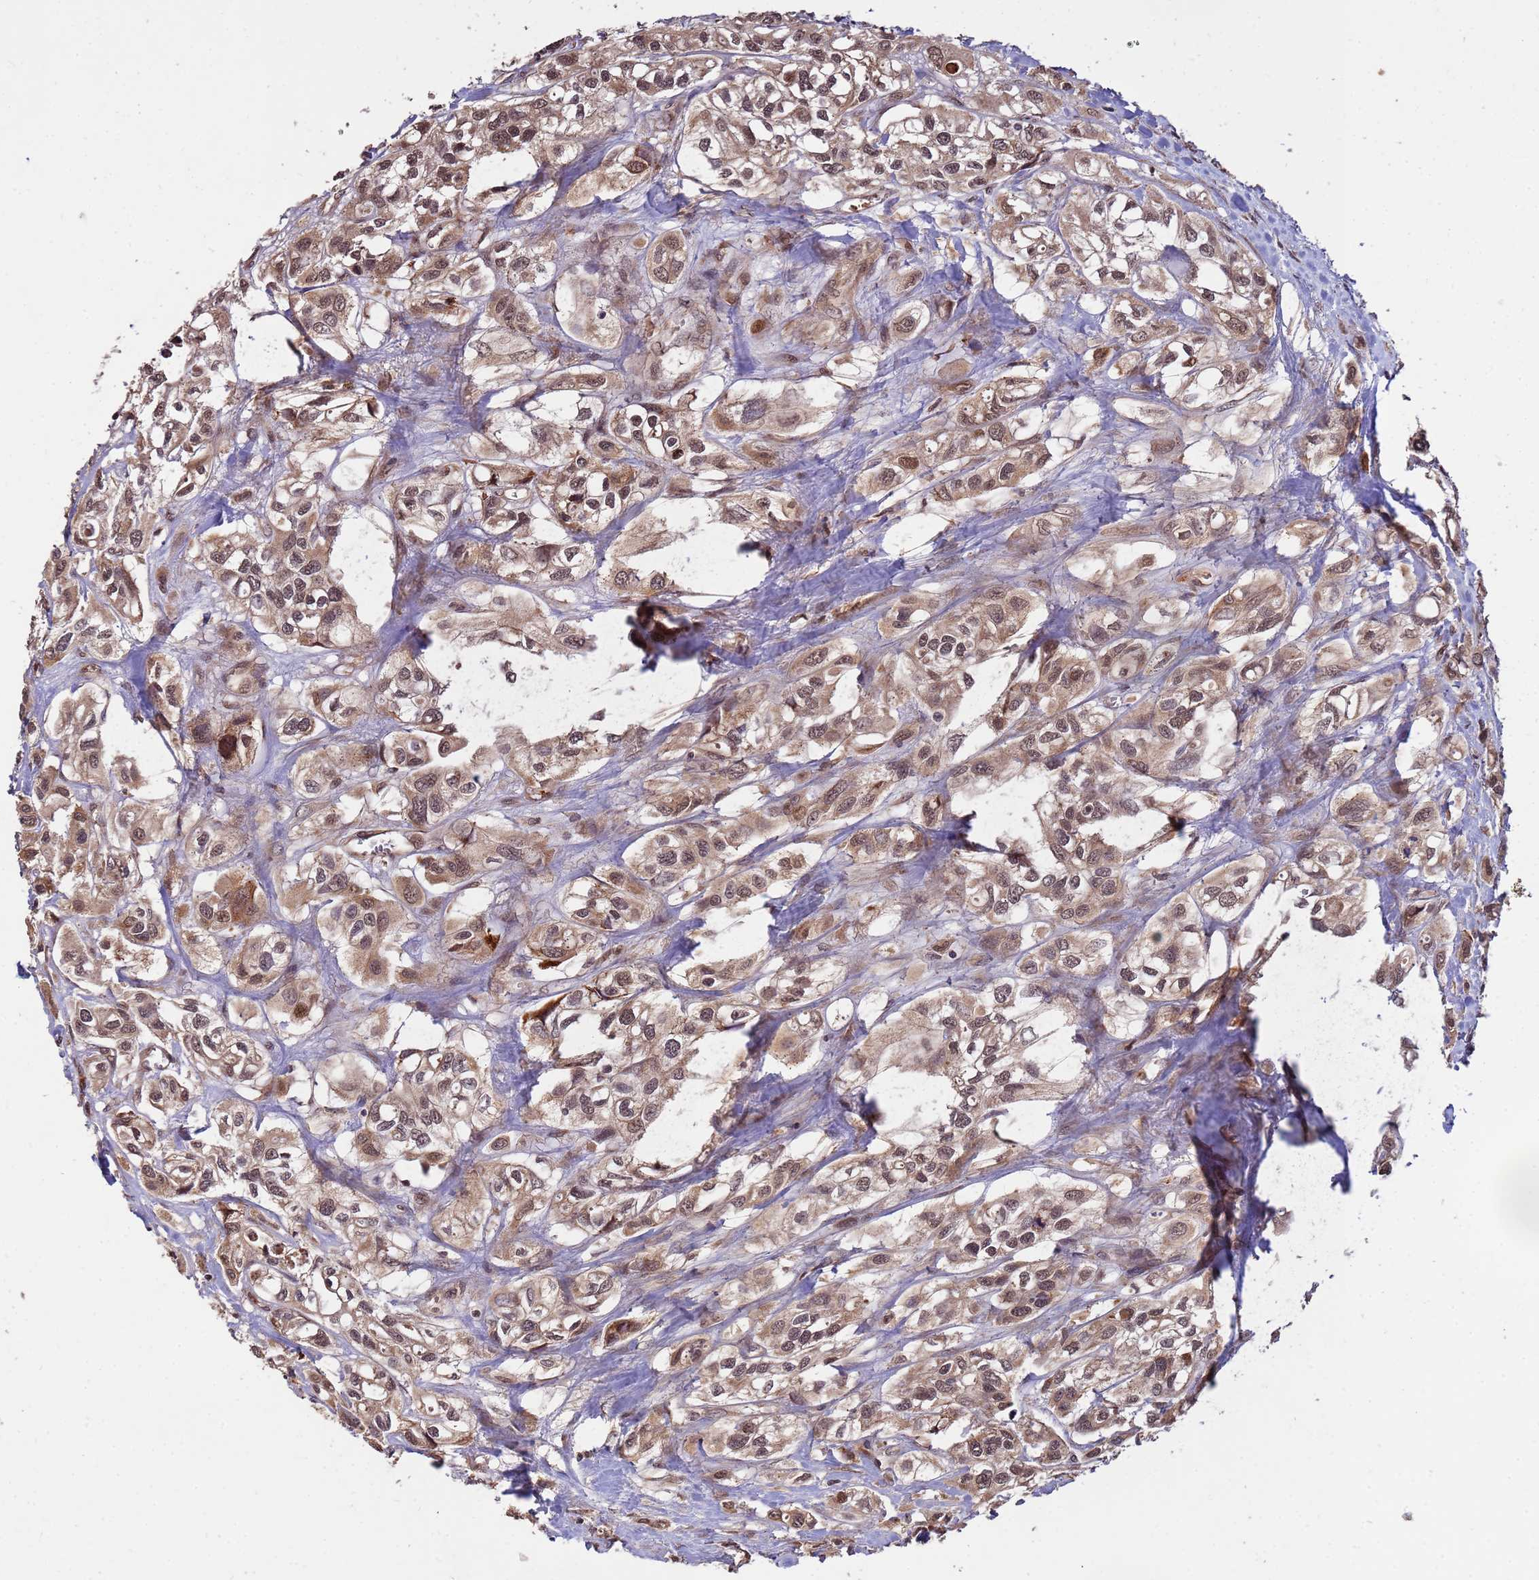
{"staining": {"intensity": "moderate", "quantity": ">75%", "location": "cytoplasmic/membranous,nuclear"}, "tissue": "urothelial cancer", "cell_type": "Tumor cells", "image_type": "cancer", "snomed": [{"axis": "morphology", "description": "Urothelial carcinoma, High grade"}, {"axis": "topography", "description": "Urinary bladder"}], "caption": "IHC of human urothelial carcinoma (high-grade) shows medium levels of moderate cytoplasmic/membranous and nuclear staining in approximately >75% of tumor cells.", "gene": "ZNF619", "patient": {"sex": "male", "age": 67}}